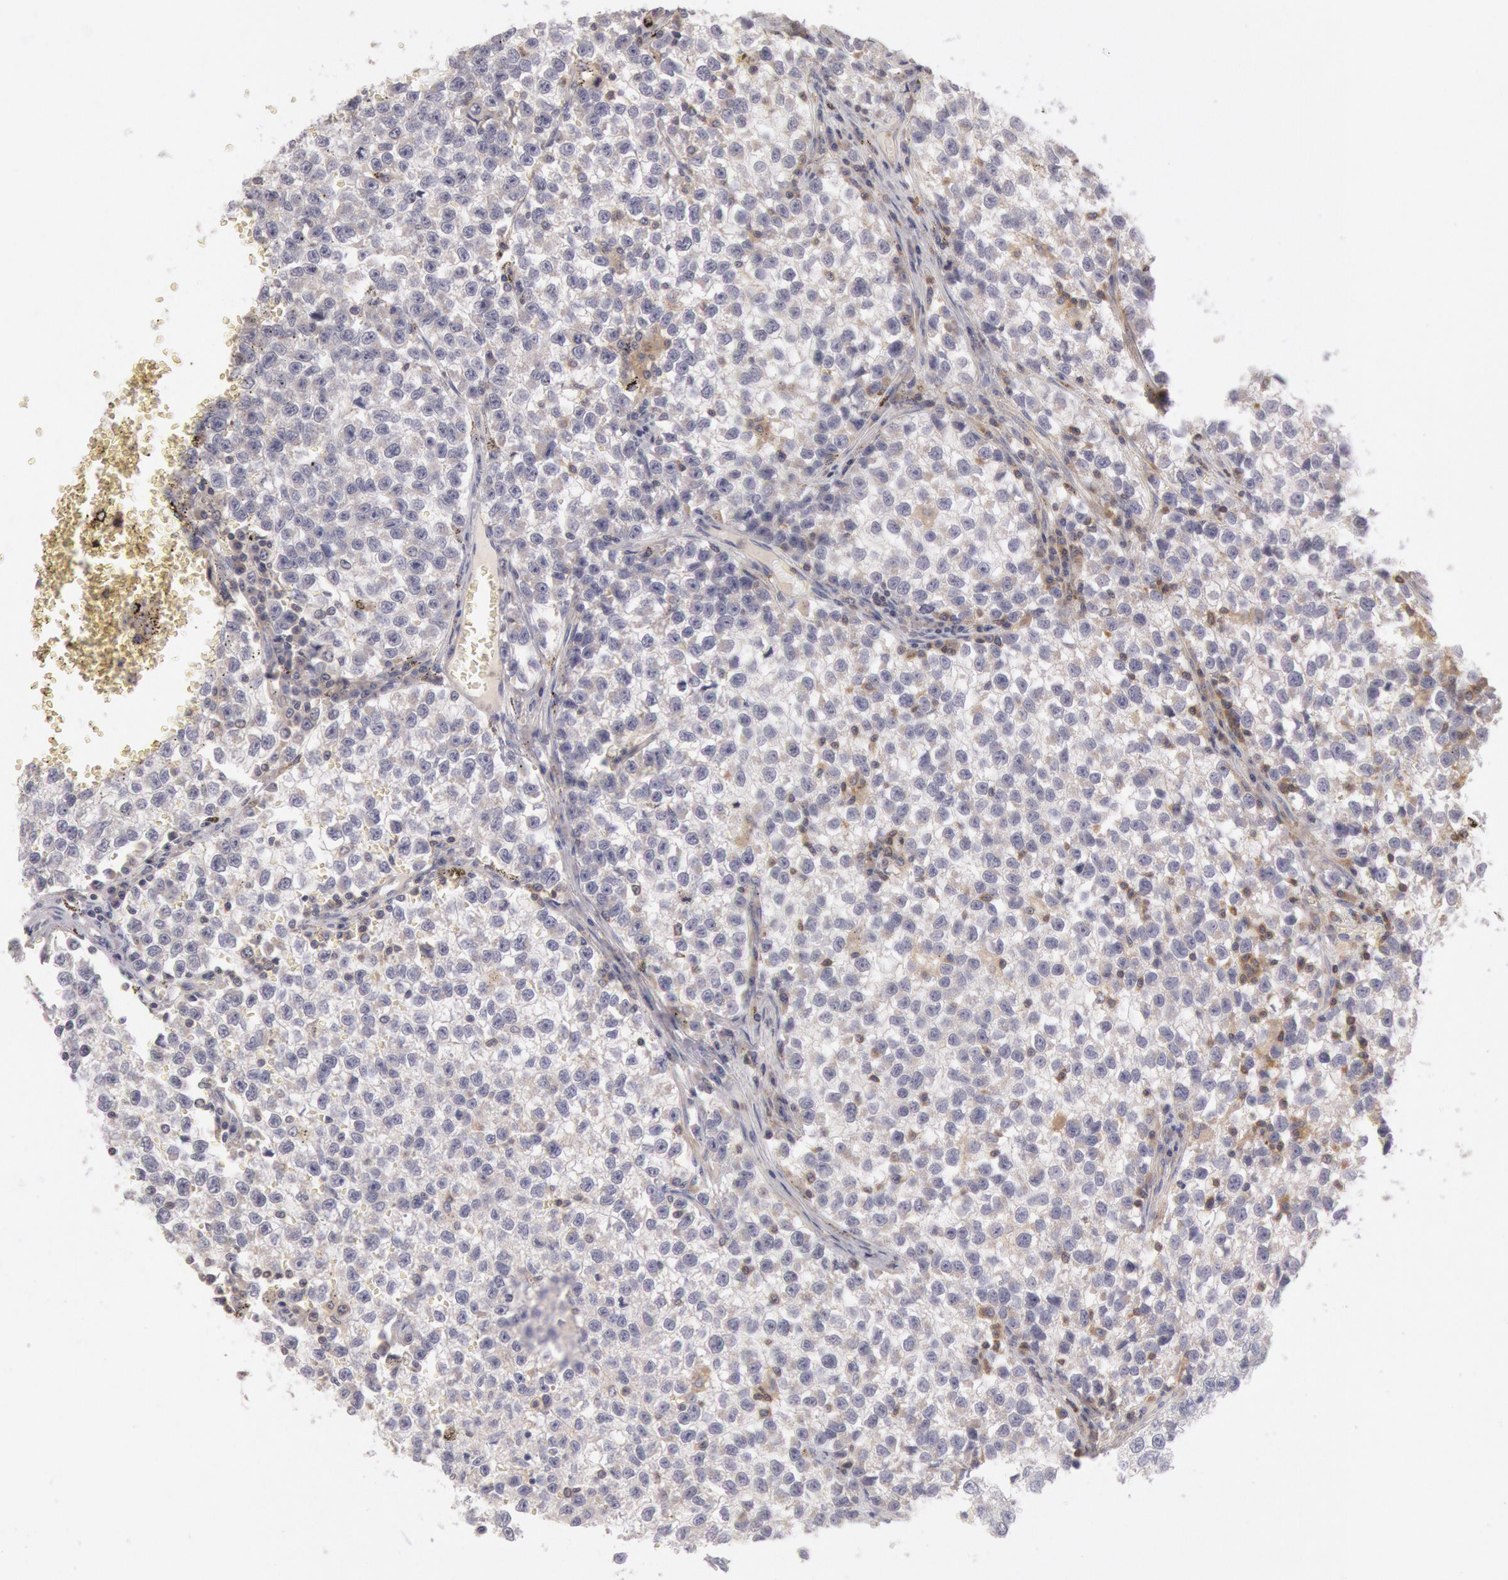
{"staining": {"intensity": "negative", "quantity": "none", "location": "none"}, "tissue": "testis cancer", "cell_type": "Tumor cells", "image_type": "cancer", "snomed": [{"axis": "morphology", "description": "Seminoma, NOS"}, {"axis": "topography", "description": "Testis"}], "caption": "The immunohistochemistry (IHC) image has no significant staining in tumor cells of testis seminoma tissue.", "gene": "PIK3R1", "patient": {"sex": "male", "age": 35}}